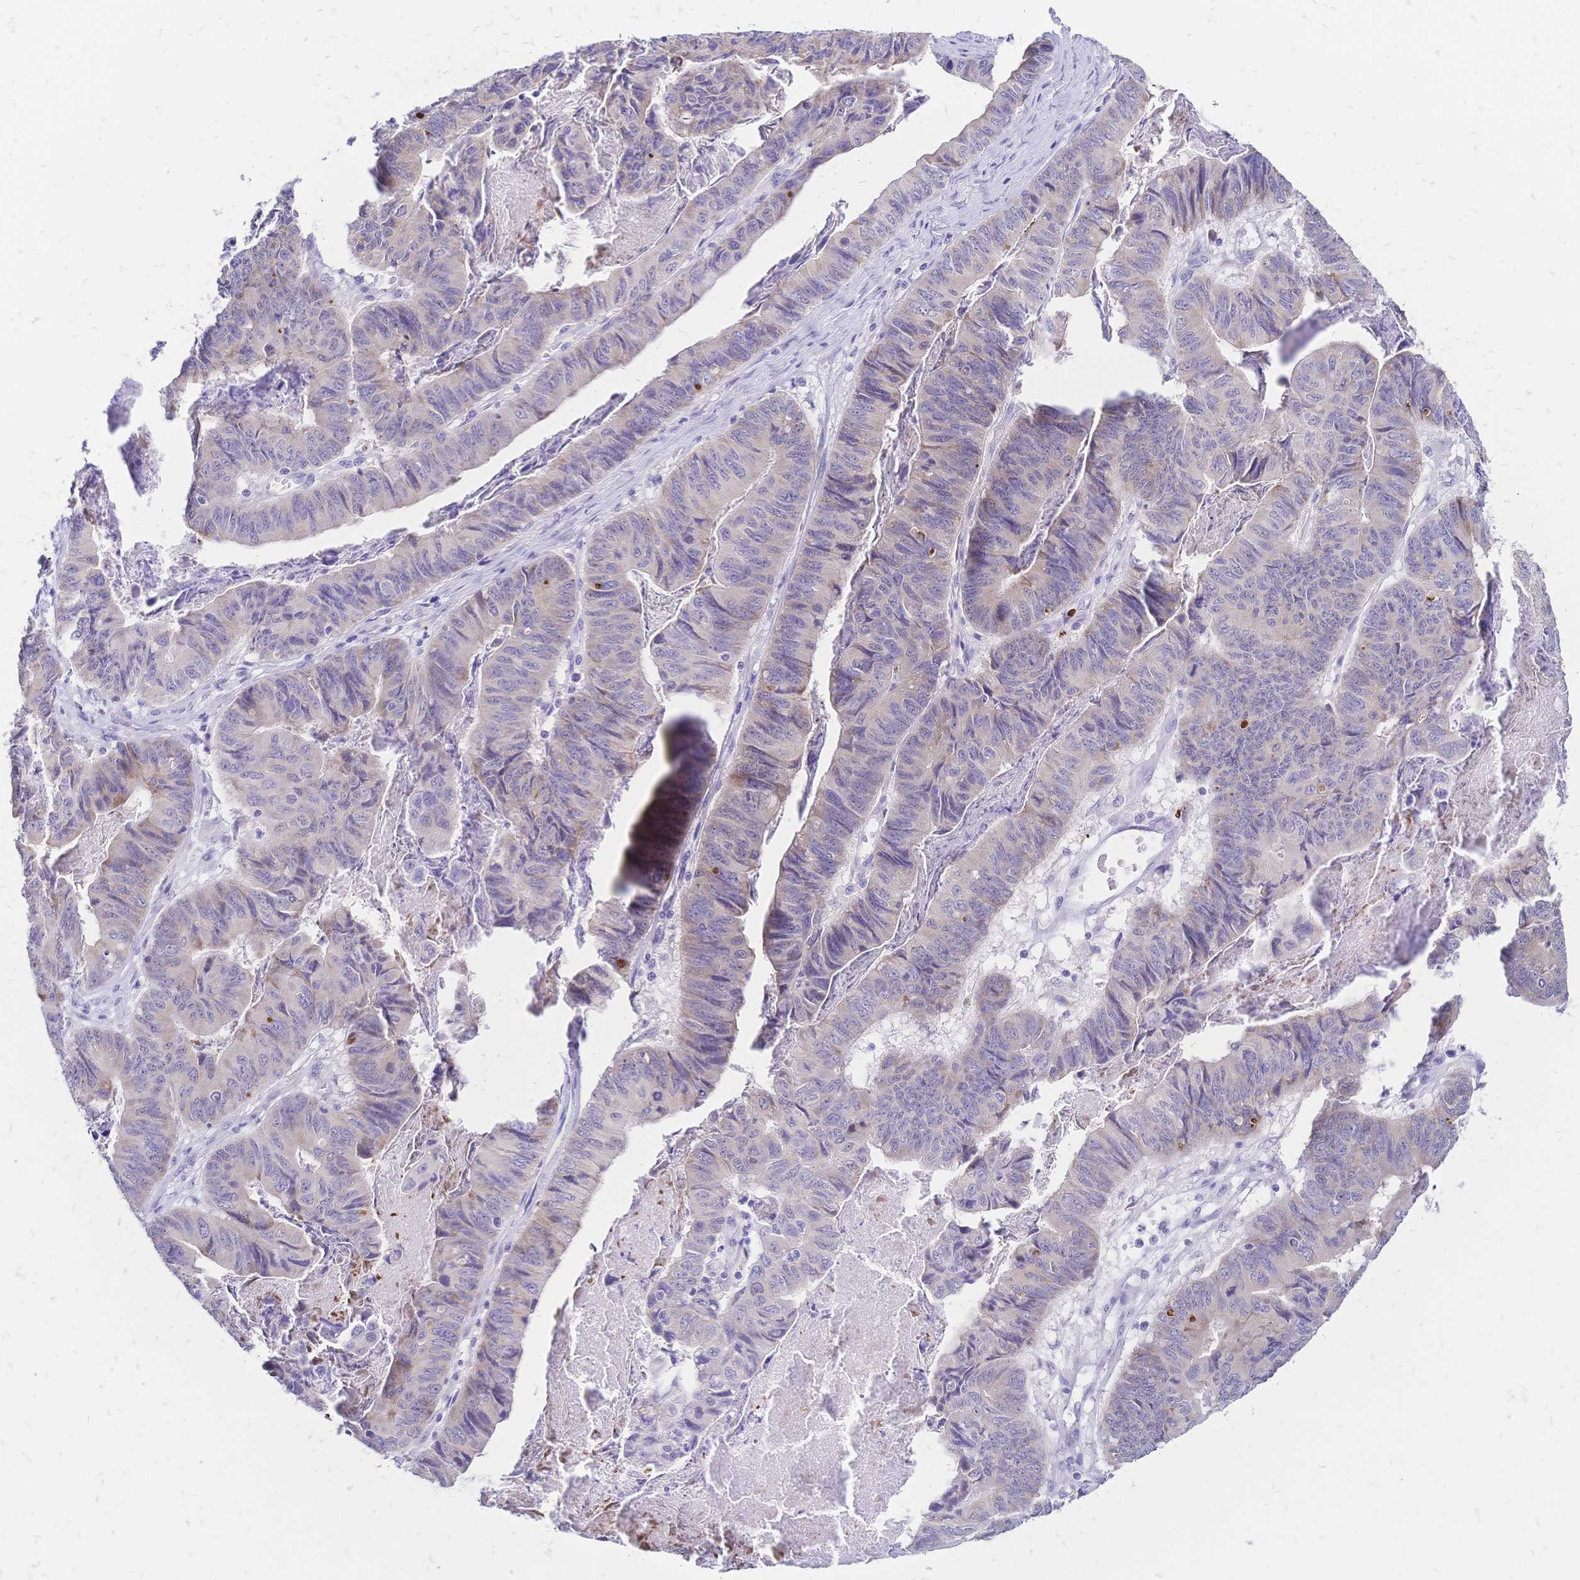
{"staining": {"intensity": "weak", "quantity": "<25%", "location": "cytoplasmic/membranous"}, "tissue": "stomach cancer", "cell_type": "Tumor cells", "image_type": "cancer", "snomed": [{"axis": "morphology", "description": "Adenocarcinoma, NOS"}, {"axis": "topography", "description": "Stomach, lower"}], "caption": "A high-resolution micrograph shows IHC staining of stomach adenocarcinoma, which shows no significant positivity in tumor cells.", "gene": "GRB7", "patient": {"sex": "male", "age": 77}}